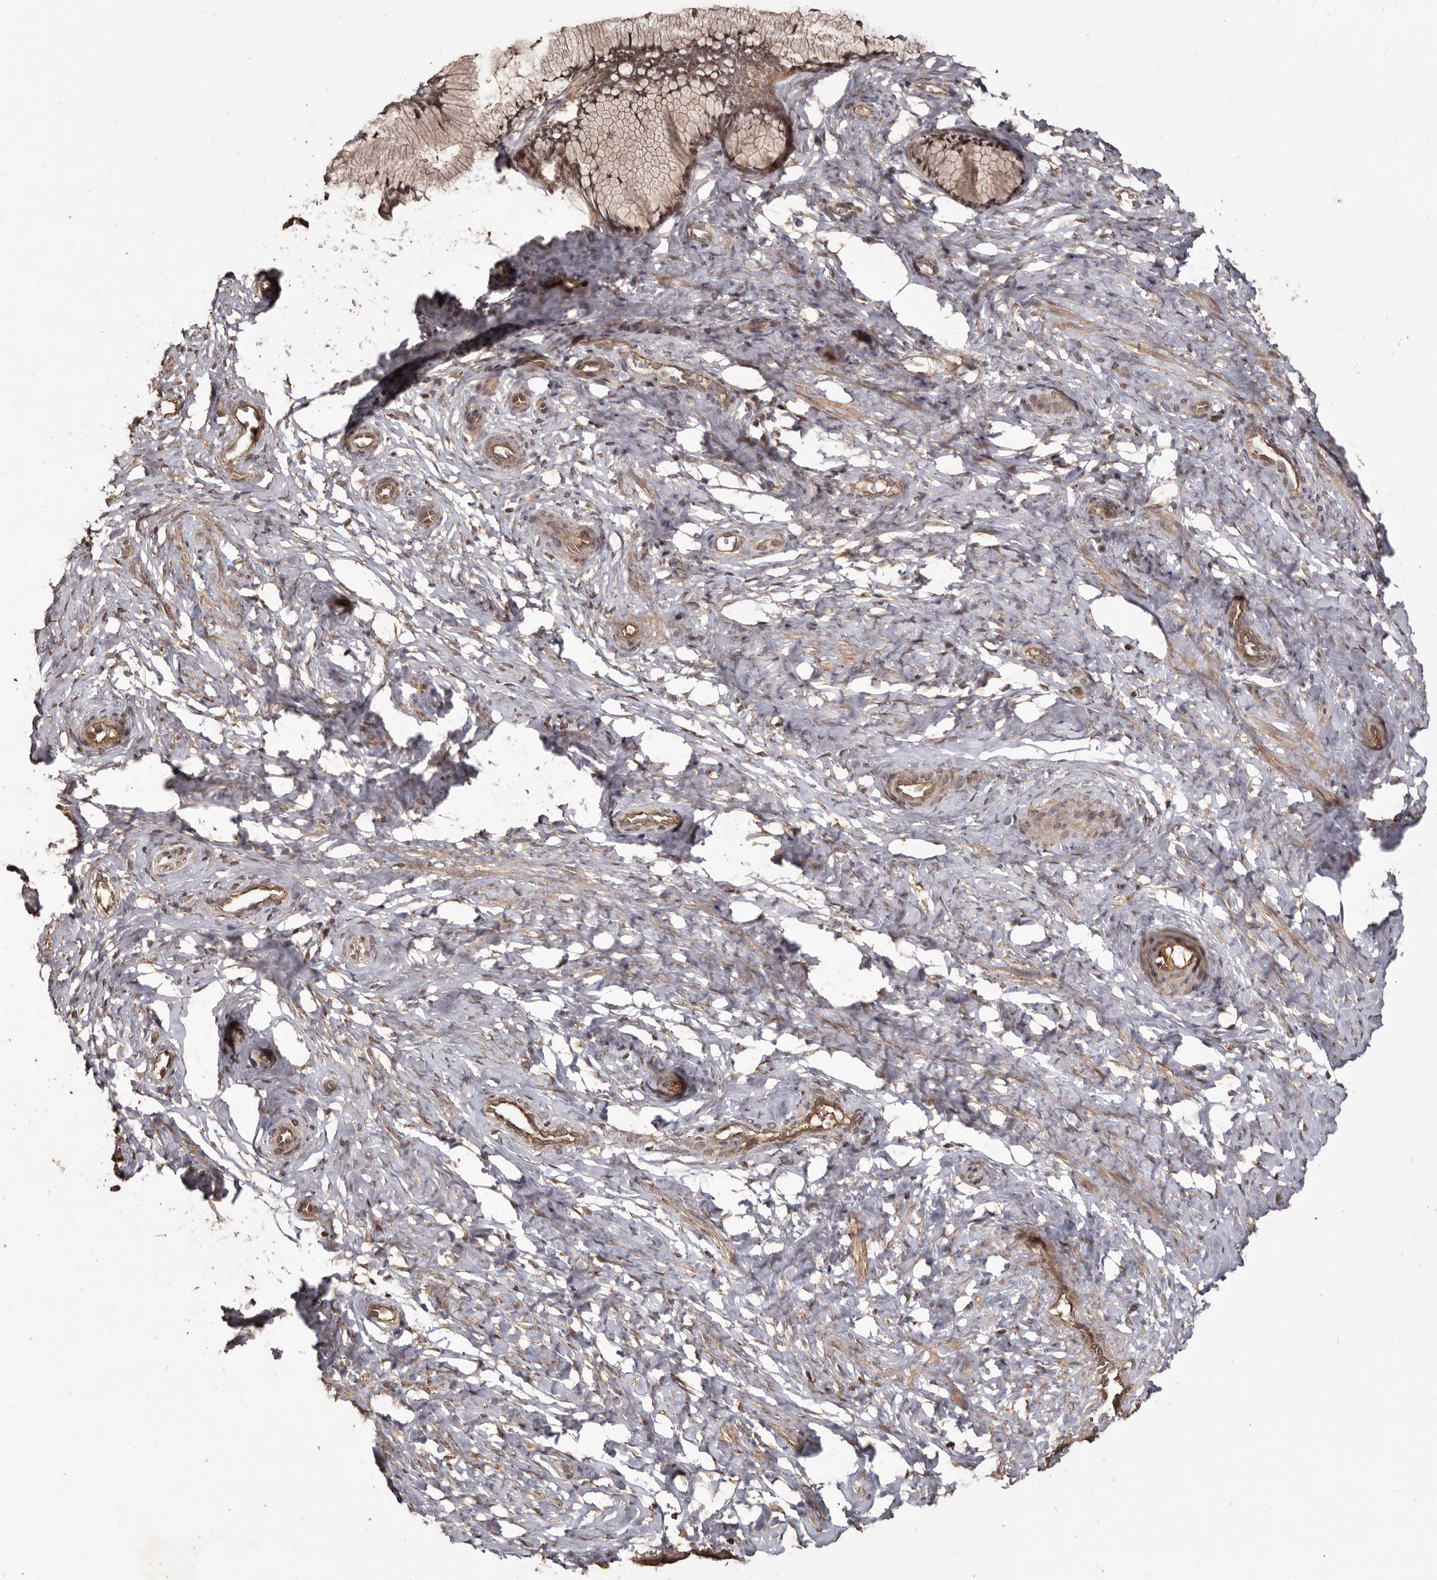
{"staining": {"intensity": "weak", "quantity": "25%-75%", "location": "nuclear"}, "tissue": "cervix", "cell_type": "Glandular cells", "image_type": "normal", "snomed": [{"axis": "morphology", "description": "Normal tissue, NOS"}, {"axis": "topography", "description": "Cervix"}], "caption": "A histopathology image showing weak nuclear staining in about 25%-75% of glandular cells in unremarkable cervix, as visualized by brown immunohistochemical staining.", "gene": "NUP43", "patient": {"sex": "female", "age": 27}}